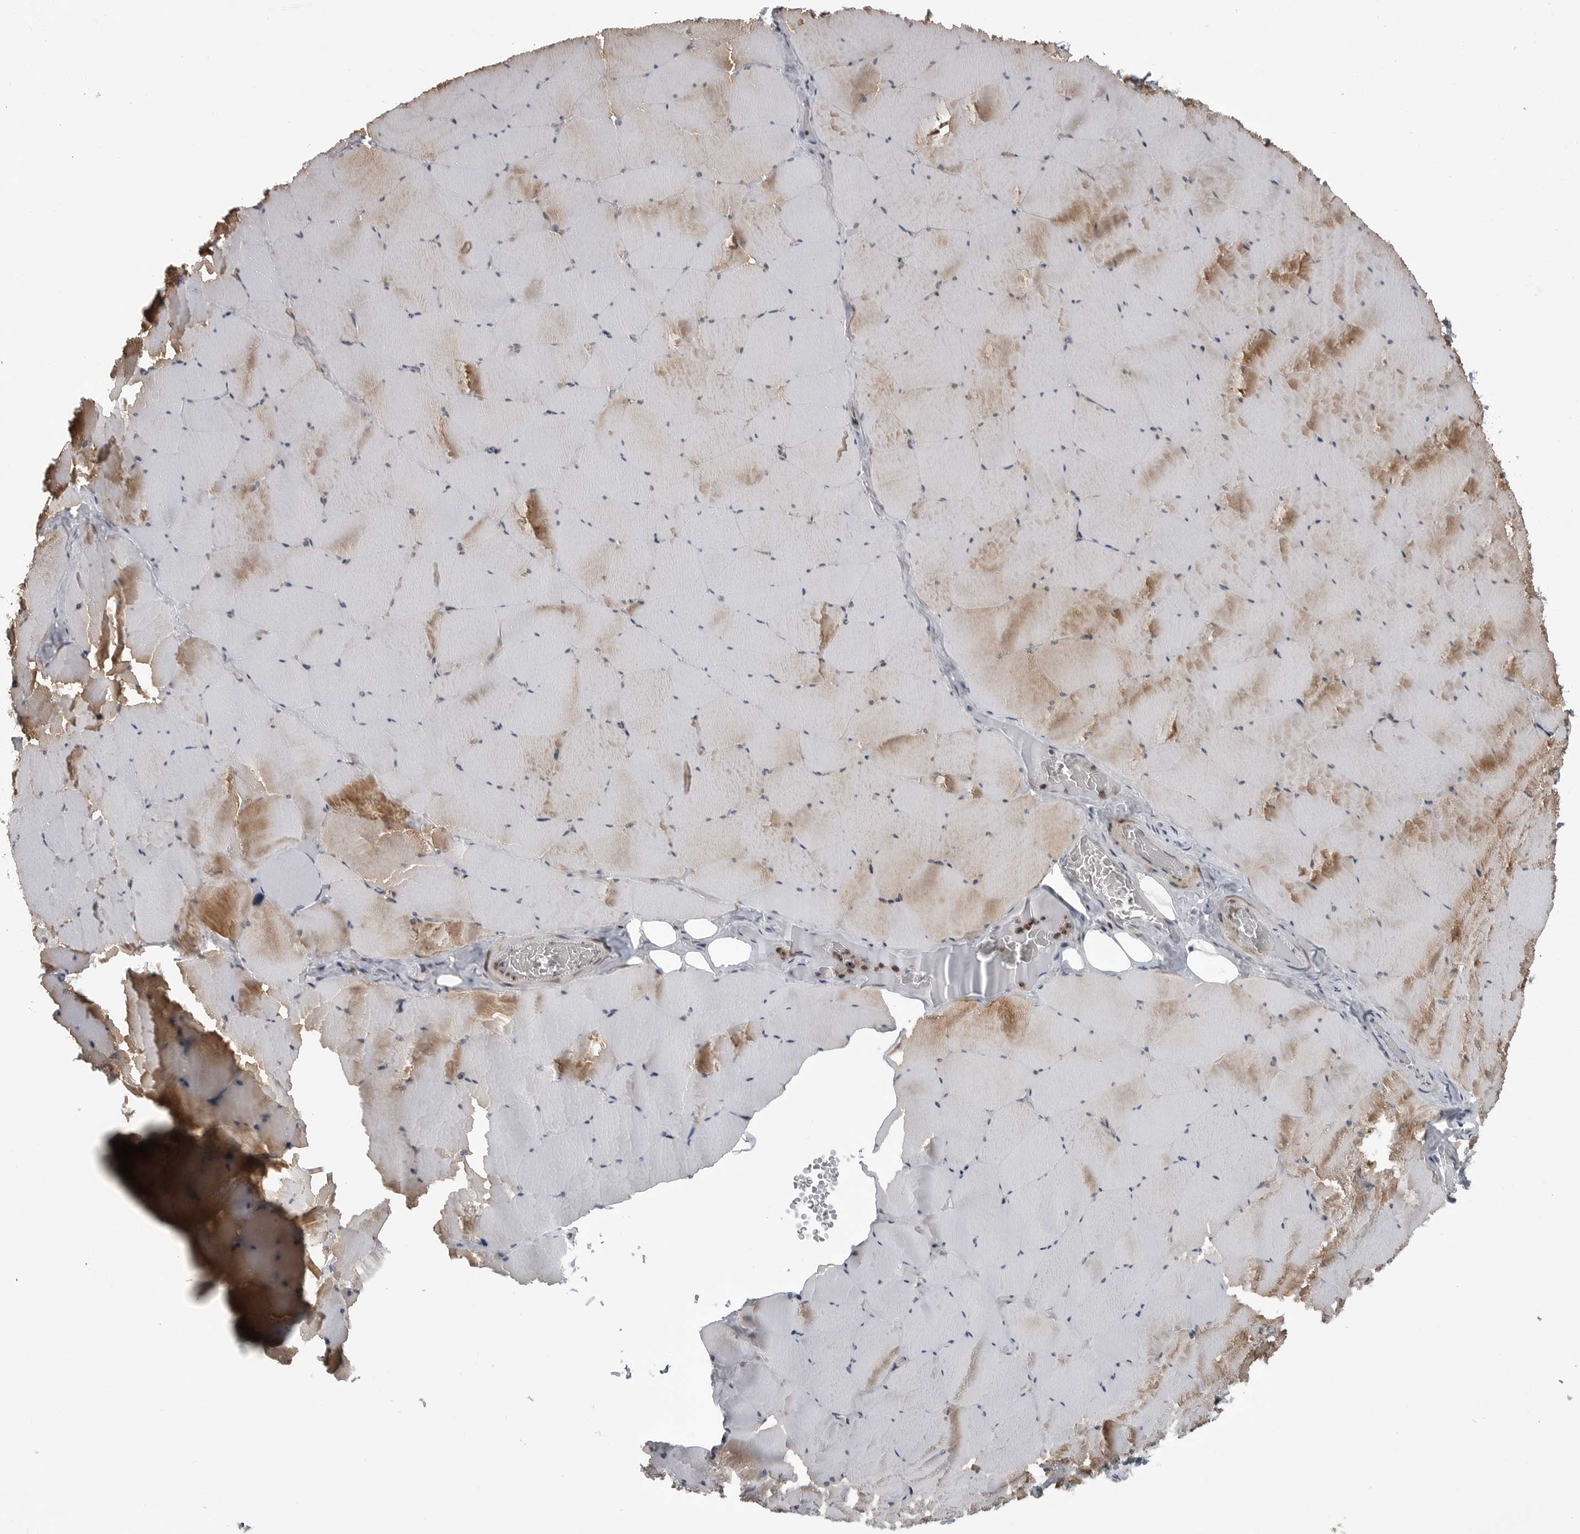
{"staining": {"intensity": "moderate", "quantity": "25%-75%", "location": "cytoplasmic/membranous"}, "tissue": "skeletal muscle", "cell_type": "Myocytes", "image_type": "normal", "snomed": [{"axis": "morphology", "description": "Normal tissue, NOS"}, {"axis": "topography", "description": "Skeletal muscle"}], "caption": "Protein expression analysis of normal skeletal muscle demonstrates moderate cytoplasmic/membranous positivity in approximately 25%-75% of myocytes.", "gene": "FAAP100", "patient": {"sex": "male", "age": 62}}